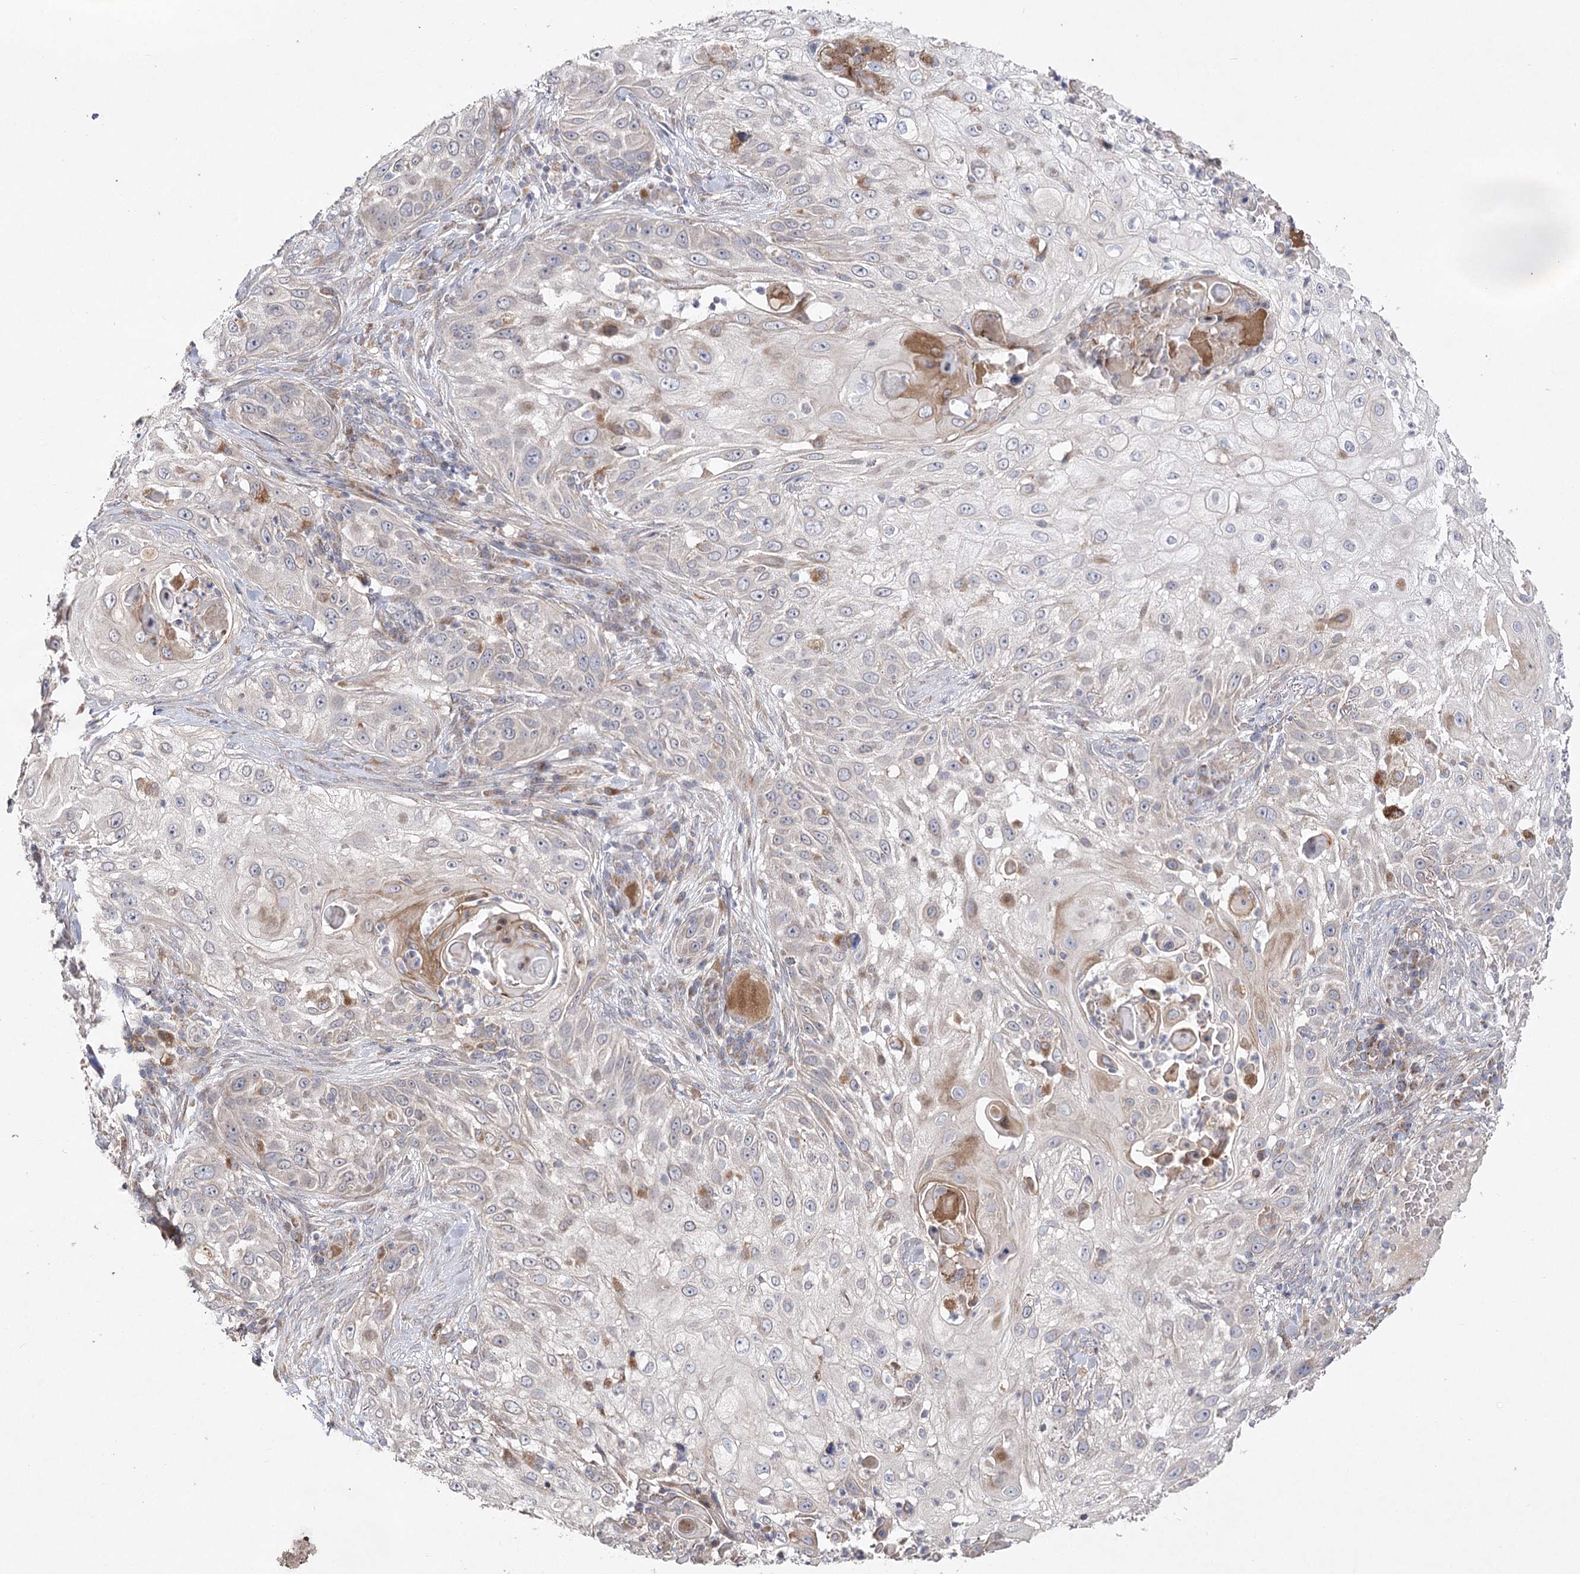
{"staining": {"intensity": "weak", "quantity": "<25%", "location": "cytoplasmic/membranous"}, "tissue": "skin cancer", "cell_type": "Tumor cells", "image_type": "cancer", "snomed": [{"axis": "morphology", "description": "Squamous cell carcinoma, NOS"}, {"axis": "topography", "description": "Skin"}], "caption": "DAB immunohistochemical staining of skin squamous cell carcinoma exhibits no significant staining in tumor cells. Brightfield microscopy of IHC stained with DAB (3,3'-diaminobenzidine) (brown) and hematoxylin (blue), captured at high magnification.", "gene": "OBSL1", "patient": {"sex": "female", "age": 44}}